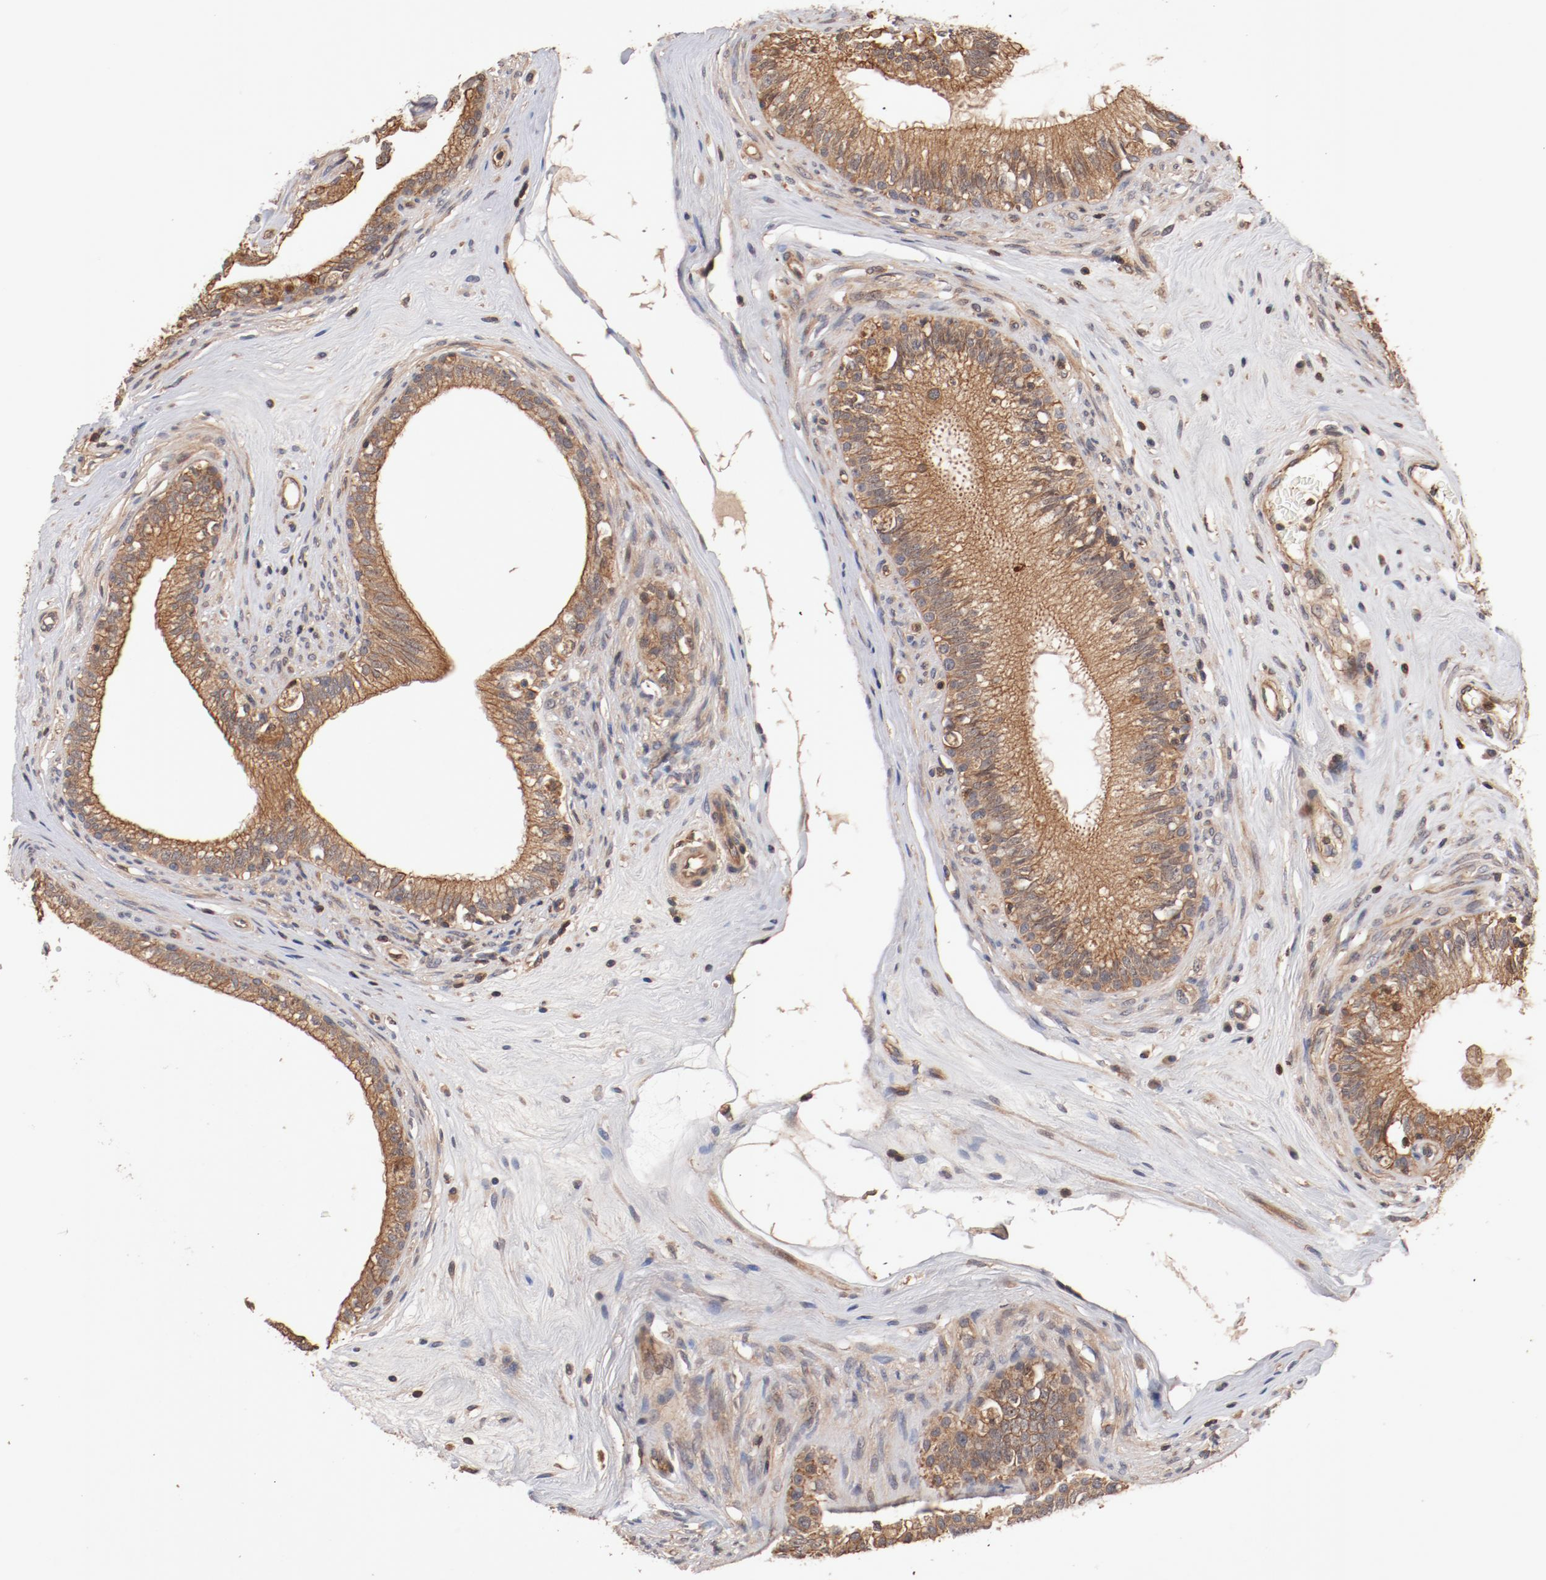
{"staining": {"intensity": "moderate", "quantity": ">75%", "location": "cytoplasmic/membranous"}, "tissue": "epididymis", "cell_type": "Glandular cells", "image_type": "normal", "snomed": [{"axis": "morphology", "description": "Normal tissue, NOS"}, {"axis": "morphology", "description": "Inflammation, NOS"}, {"axis": "topography", "description": "Epididymis"}], "caption": "Immunohistochemistry (IHC) (DAB (3,3'-diaminobenzidine)) staining of unremarkable epididymis exhibits moderate cytoplasmic/membranous protein staining in approximately >75% of glandular cells.", "gene": "GUF1", "patient": {"sex": "male", "age": 84}}